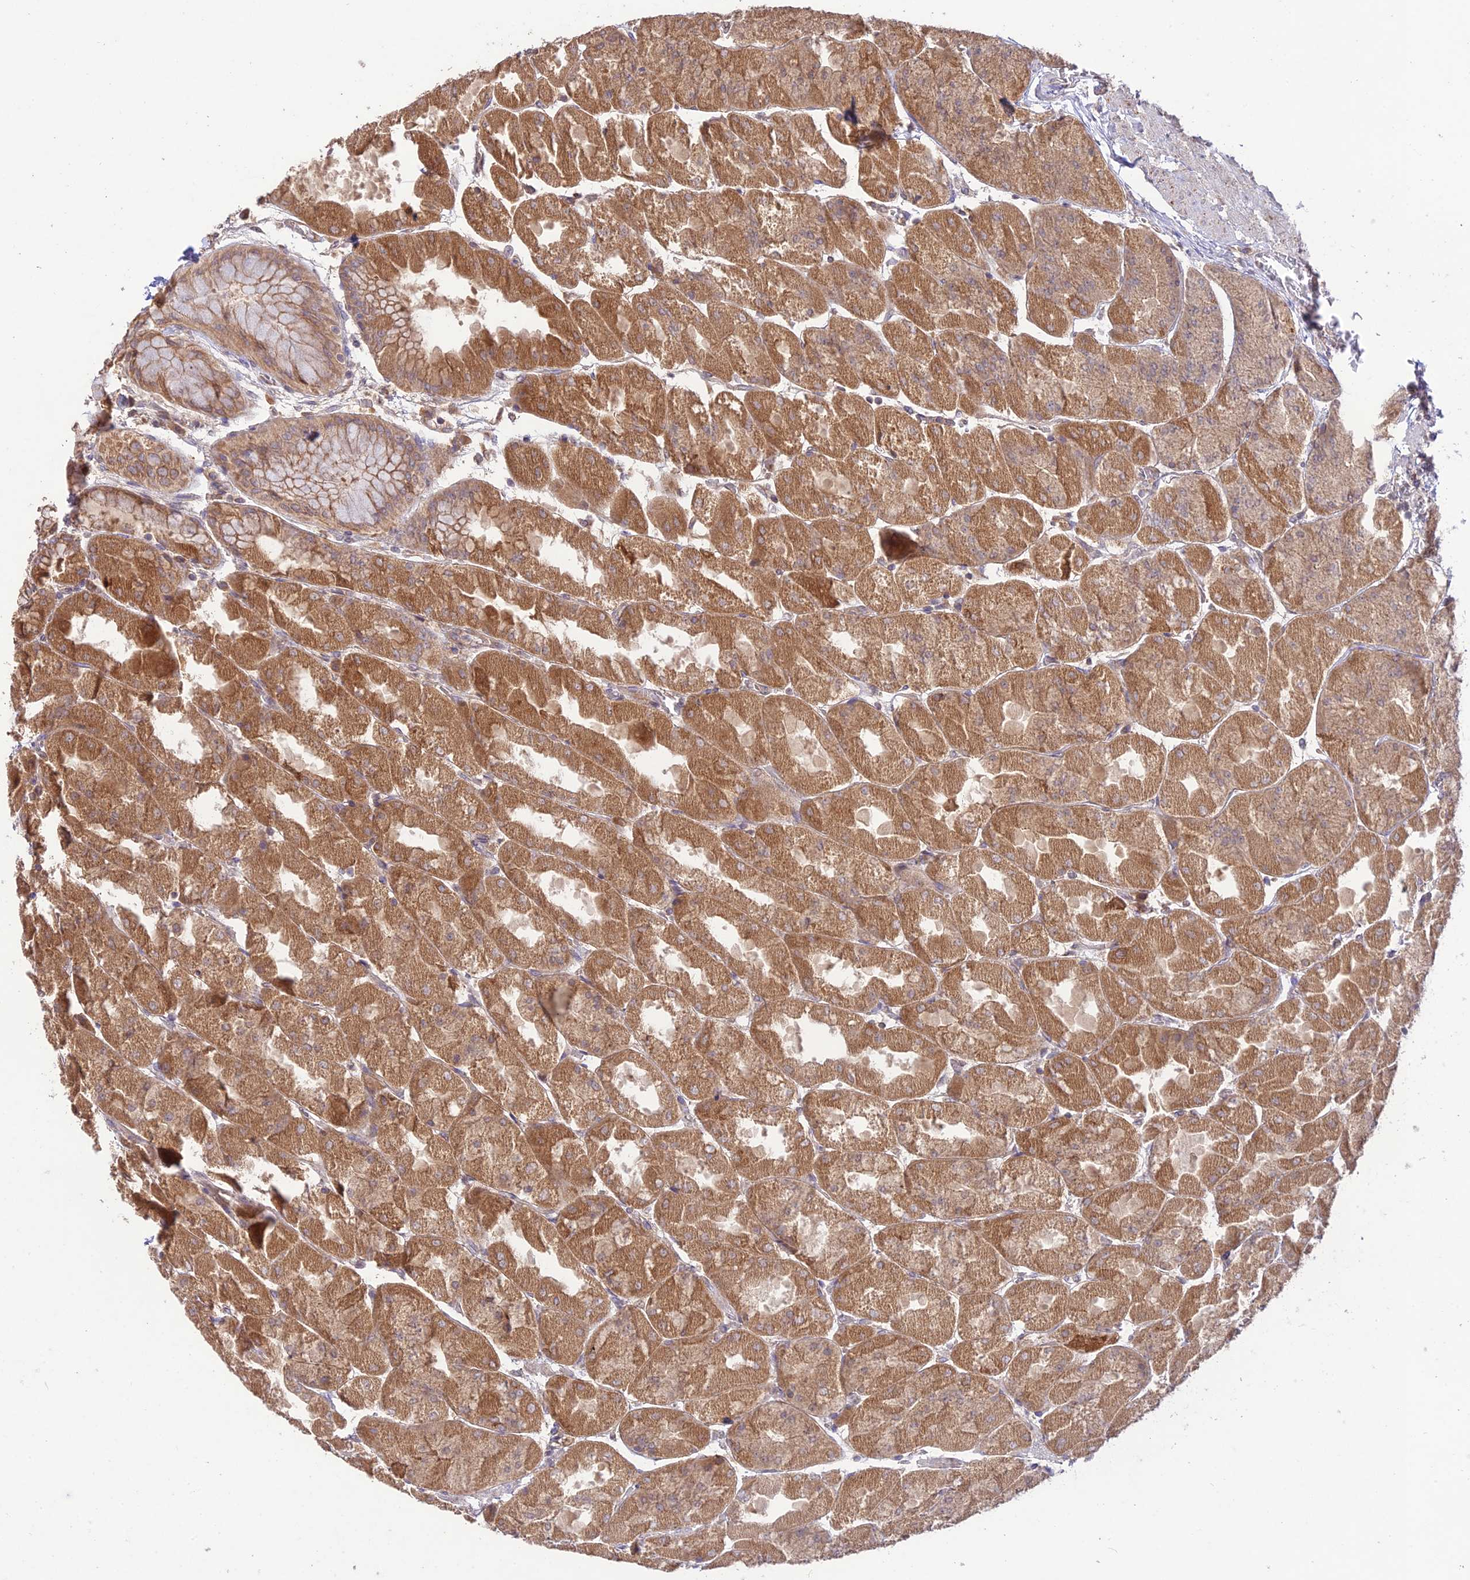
{"staining": {"intensity": "moderate", "quantity": ">75%", "location": "cytoplasmic/membranous"}, "tissue": "stomach", "cell_type": "Glandular cells", "image_type": "normal", "snomed": [{"axis": "morphology", "description": "Normal tissue, NOS"}, {"axis": "topography", "description": "Stomach"}], "caption": "Immunohistochemical staining of unremarkable stomach shows moderate cytoplasmic/membranous protein expression in about >75% of glandular cells.", "gene": "TMEM259", "patient": {"sex": "female", "age": 61}}